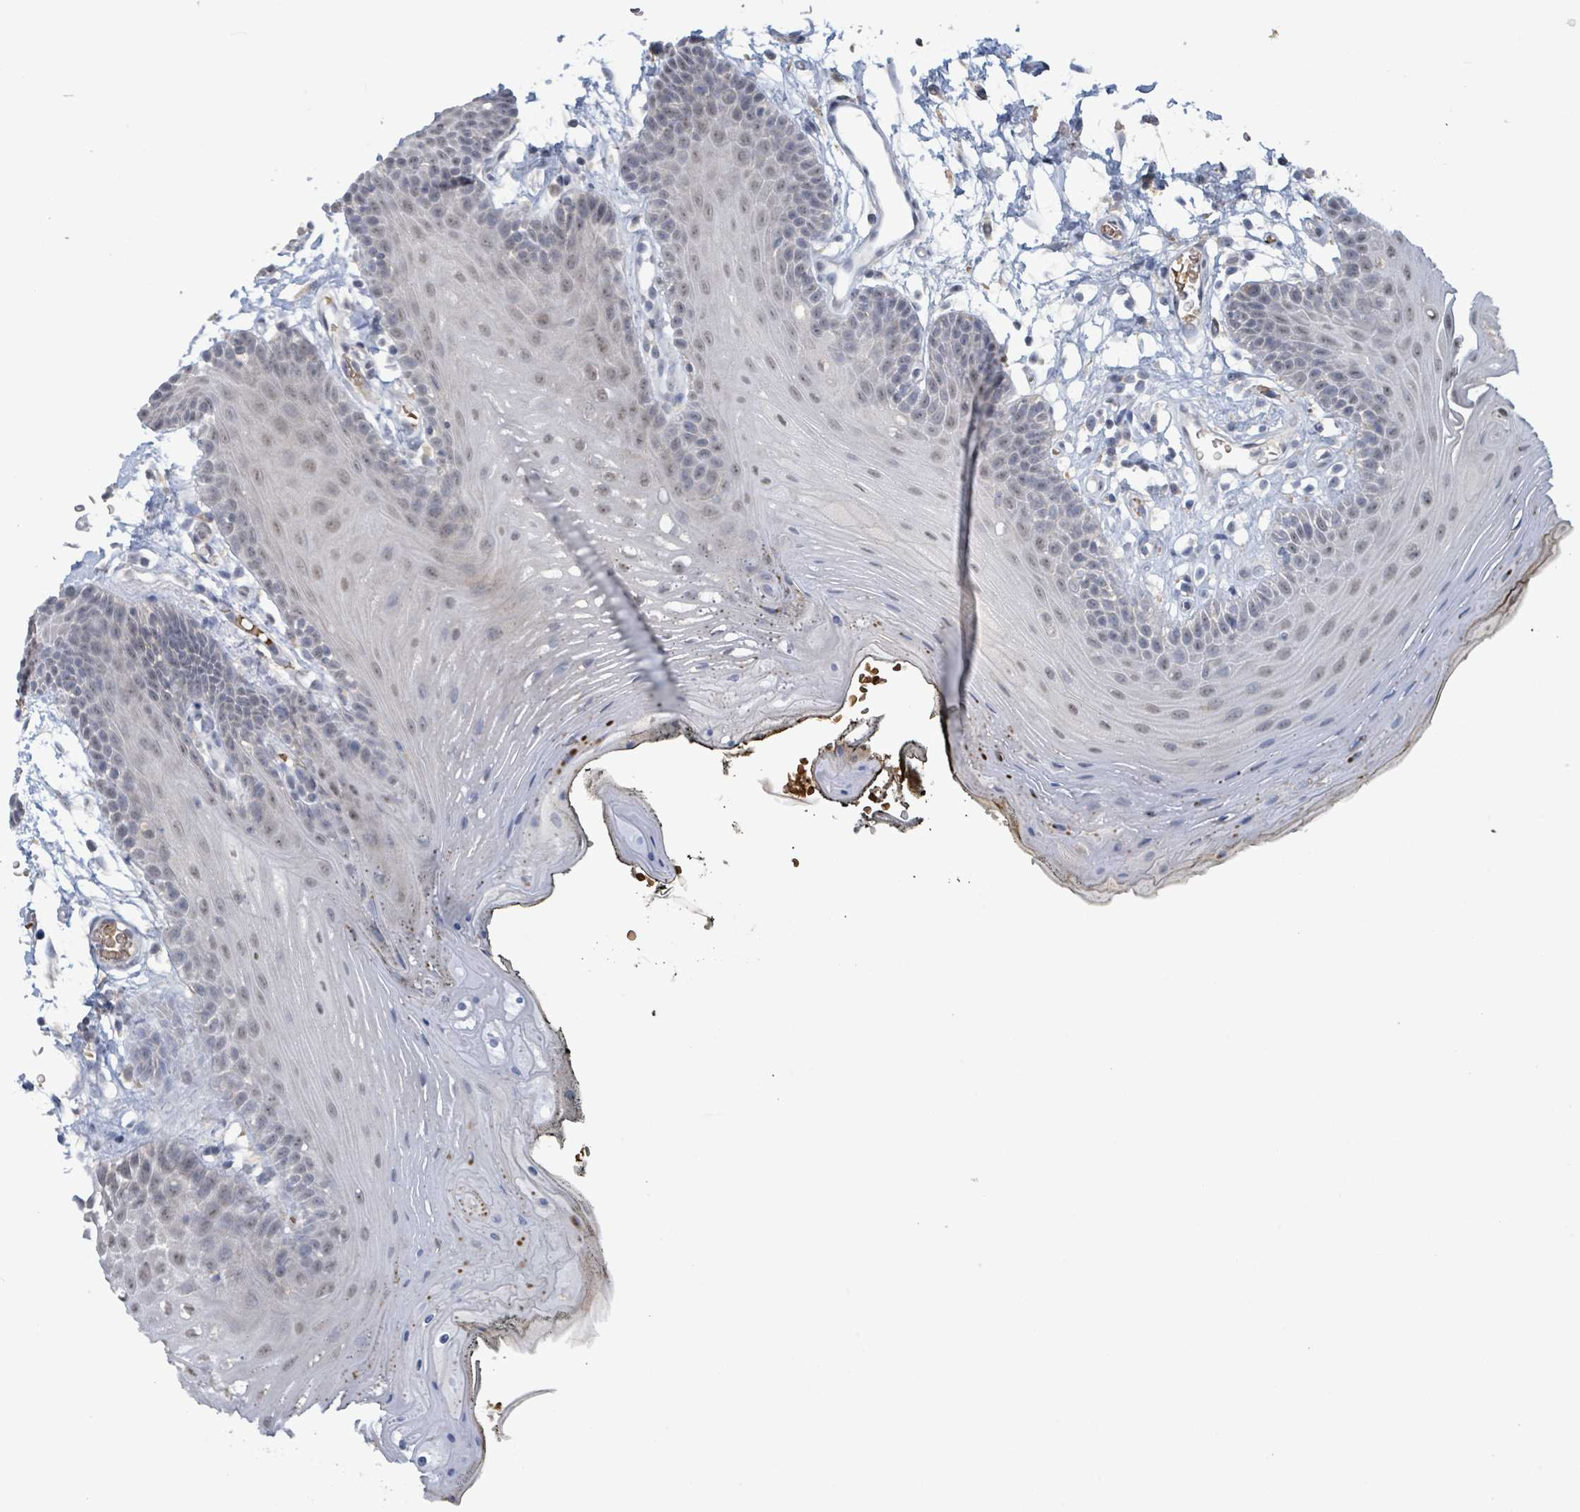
{"staining": {"intensity": "weak", "quantity": "<25%", "location": "nuclear"}, "tissue": "oral mucosa", "cell_type": "Squamous epithelial cells", "image_type": "normal", "snomed": [{"axis": "morphology", "description": "Normal tissue, NOS"}, {"axis": "topography", "description": "Oral tissue"}, {"axis": "topography", "description": "Tounge, NOS"}], "caption": "High power microscopy image of an immunohistochemistry histopathology image of normal oral mucosa, revealing no significant positivity in squamous epithelial cells. Brightfield microscopy of immunohistochemistry stained with DAB (3,3'-diaminobenzidine) (brown) and hematoxylin (blue), captured at high magnification.", "gene": "SEBOX", "patient": {"sex": "female", "age": 81}}